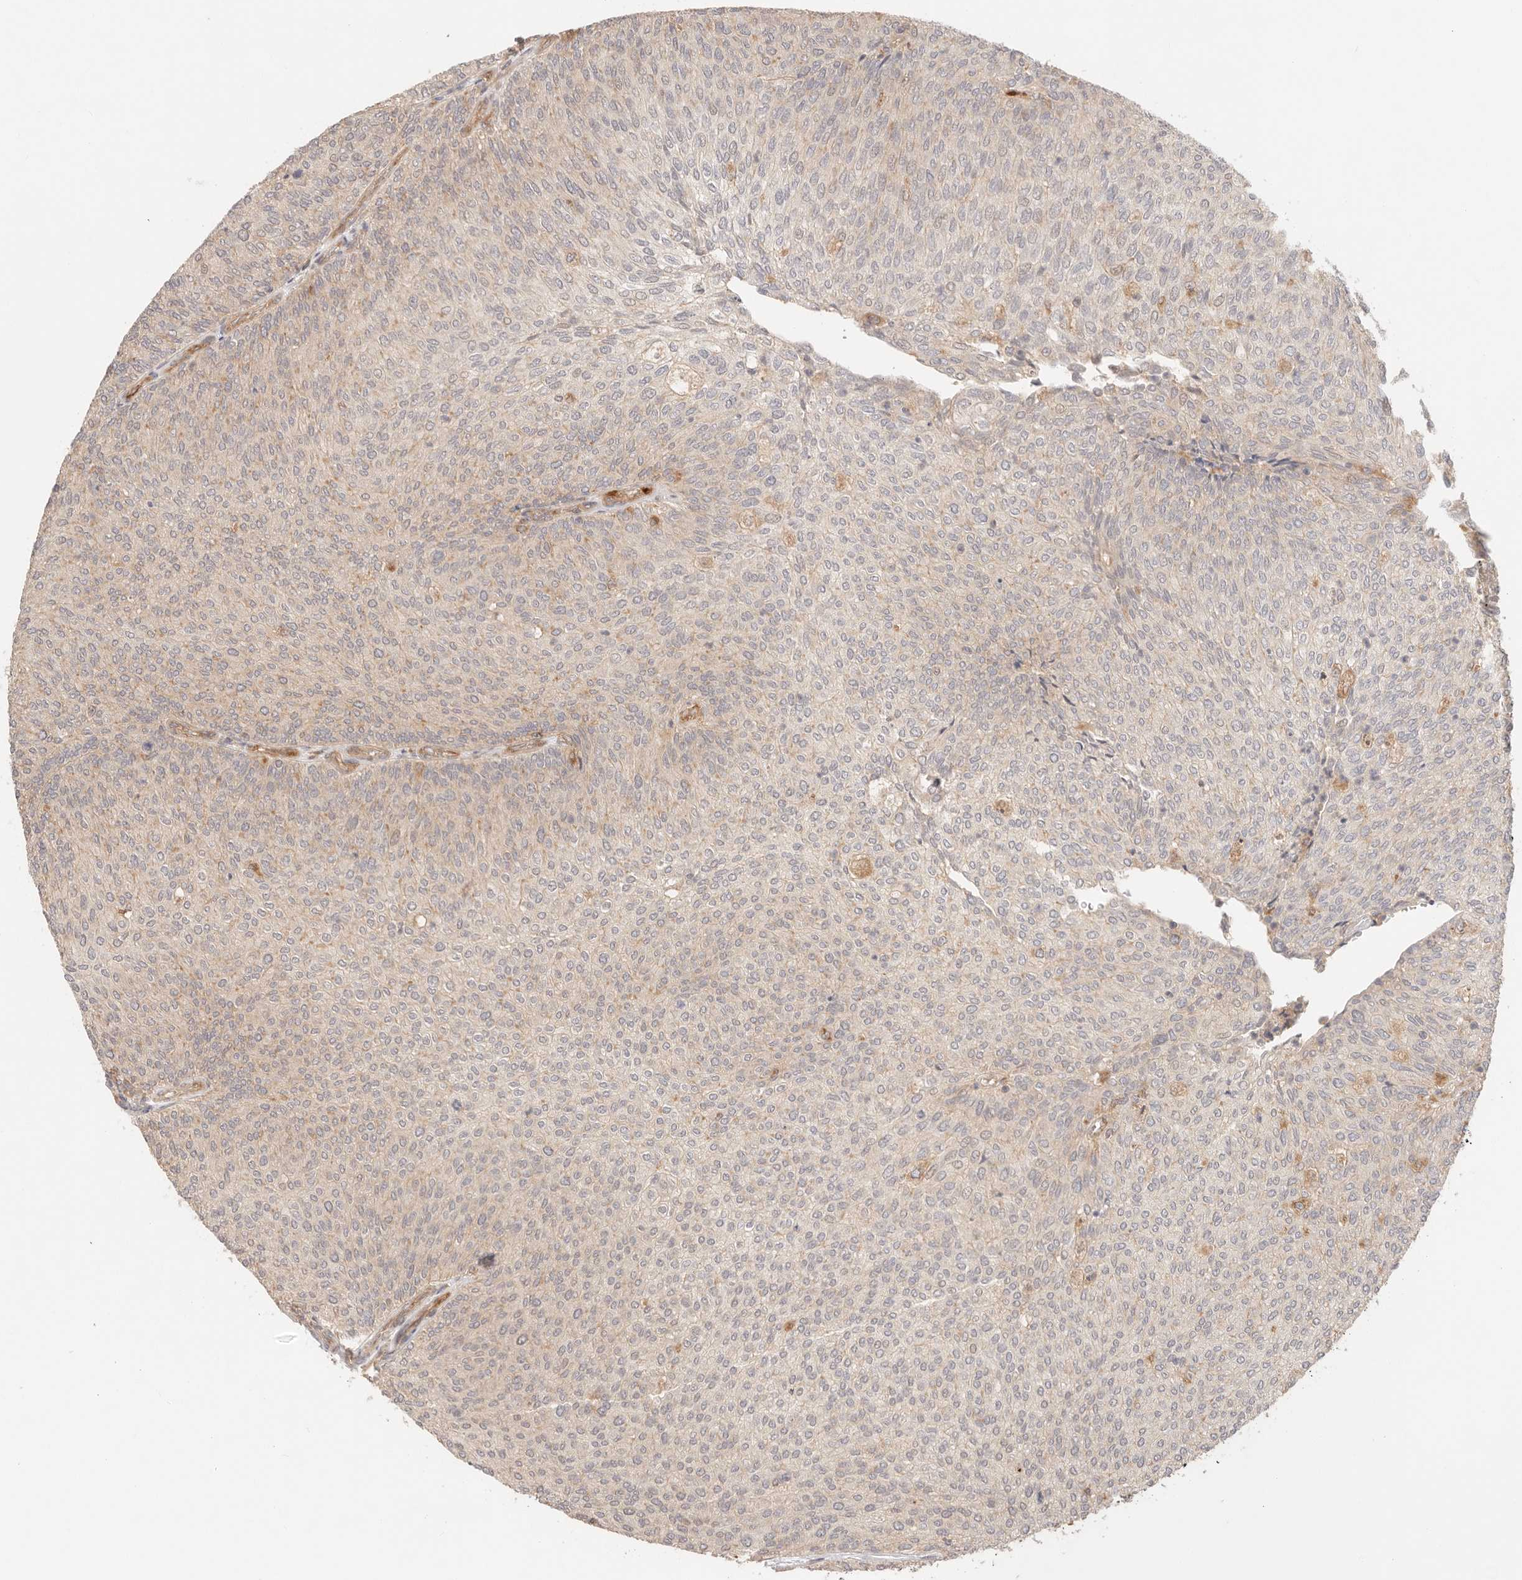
{"staining": {"intensity": "weak", "quantity": "25%-75%", "location": "cytoplasmic/membranous"}, "tissue": "urothelial cancer", "cell_type": "Tumor cells", "image_type": "cancer", "snomed": [{"axis": "morphology", "description": "Urothelial carcinoma, Low grade"}, {"axis": "topography", "description": "Urinary bladder"}], "caption": "Immunohistochemical staining of human urothelial carcinoma (low-grade) displays low levels of weak cytoplasmic/membranous protein staining in about 25%-75% of tumor cells.", "gene": "IL1R2", "patient": {"sex": "female", "age": 79}}